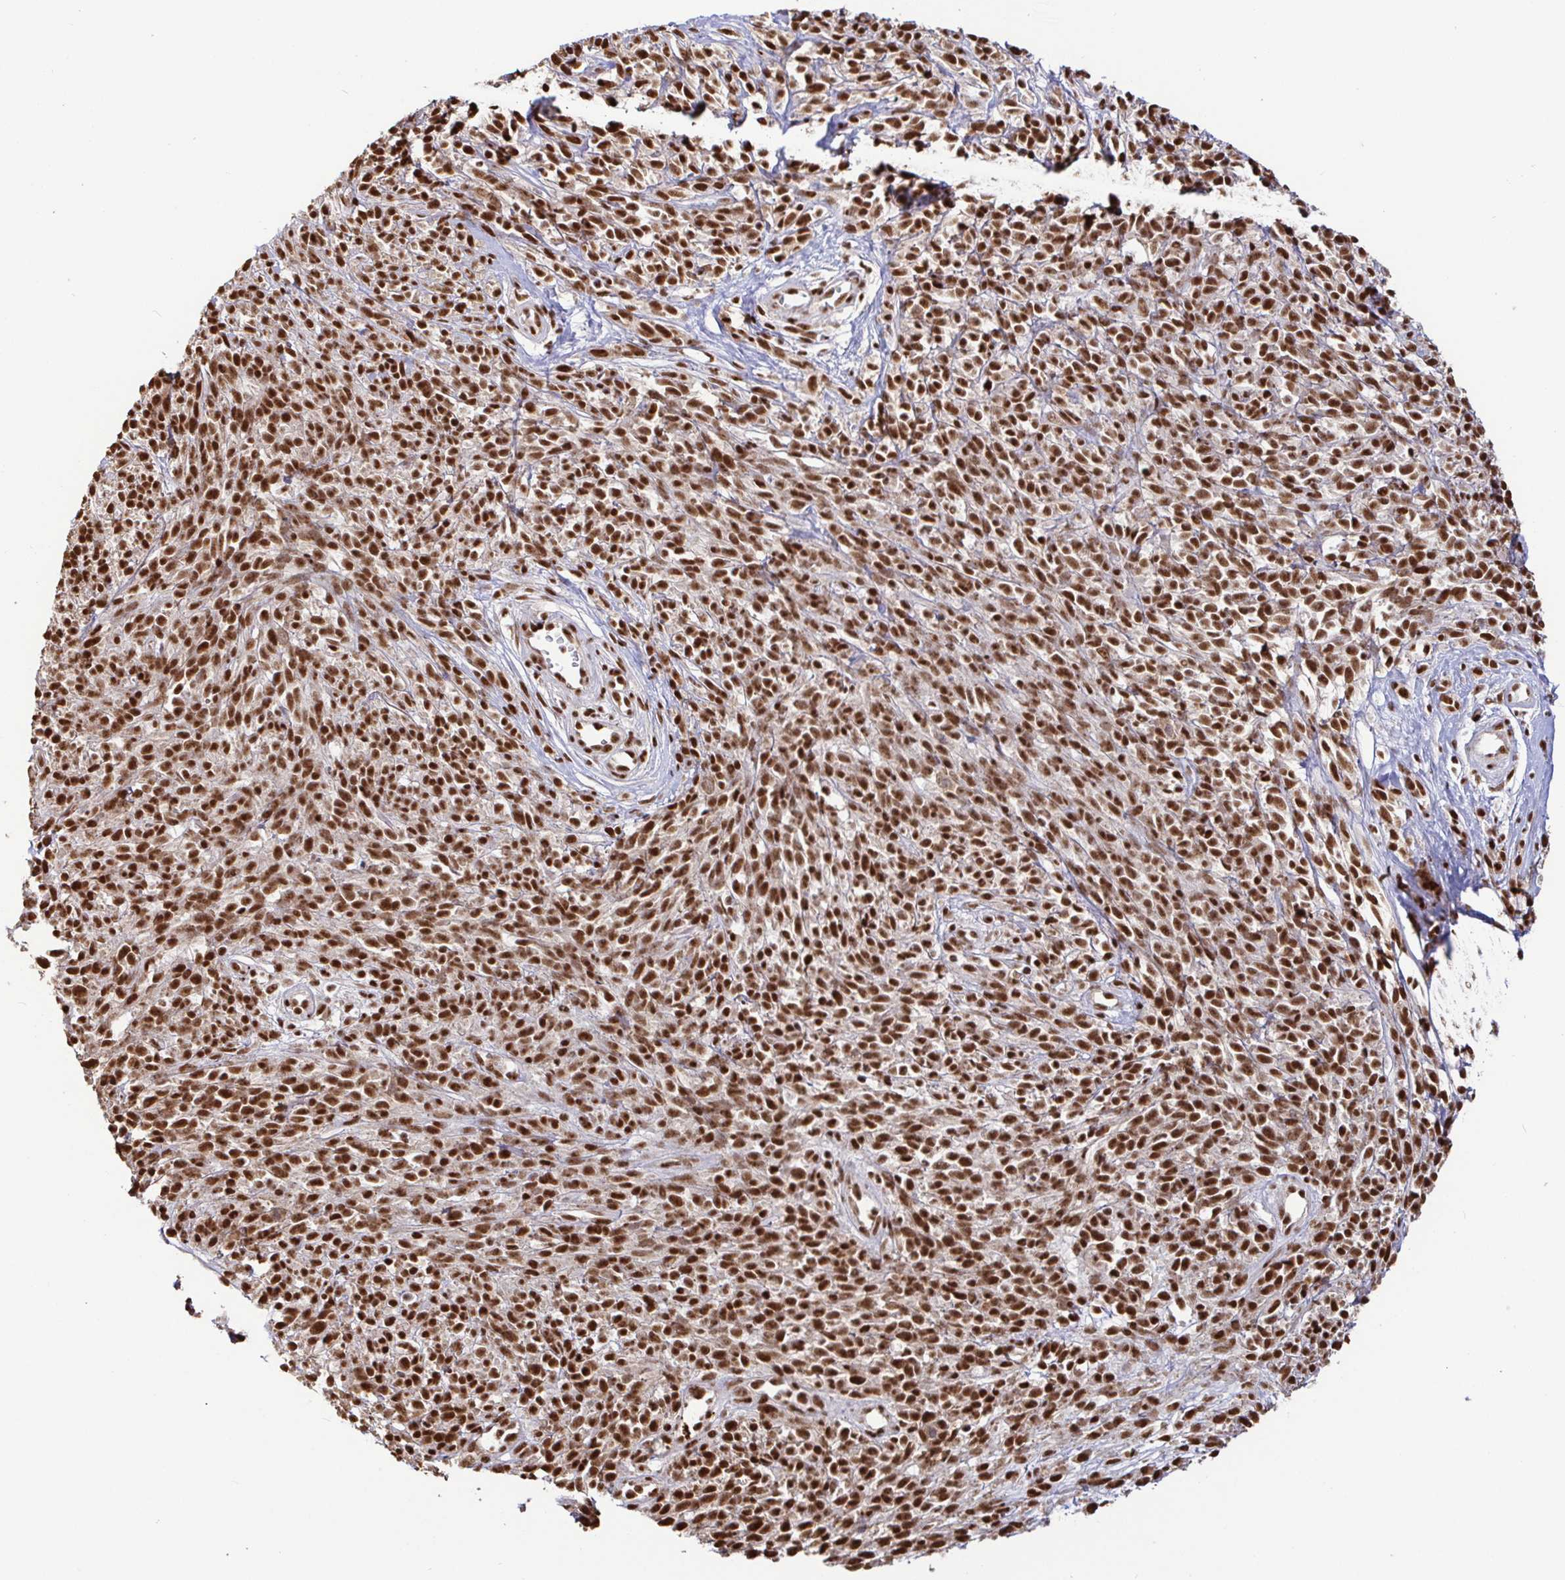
{"staining": {"intensity": "strong", "quantity": ">75%", "location": "nuclear"}, "tissue": "melanoma", "cell_type": "Tumor cells", "image_type": "cancer", "snomed": [{"axis": "morphology", "description": "Malignant melanoma, NOS"}, {"axis": "topography", "description": "Skin"}, {"axis": "topography", "description": "Skin of trunk"}], "caption": "Tumor cells display high levels of strong nuclear staining in approximately >75% of cells in melanoma.", "gene": "SP3", "patient": {"sex": "male", "age": 74}}